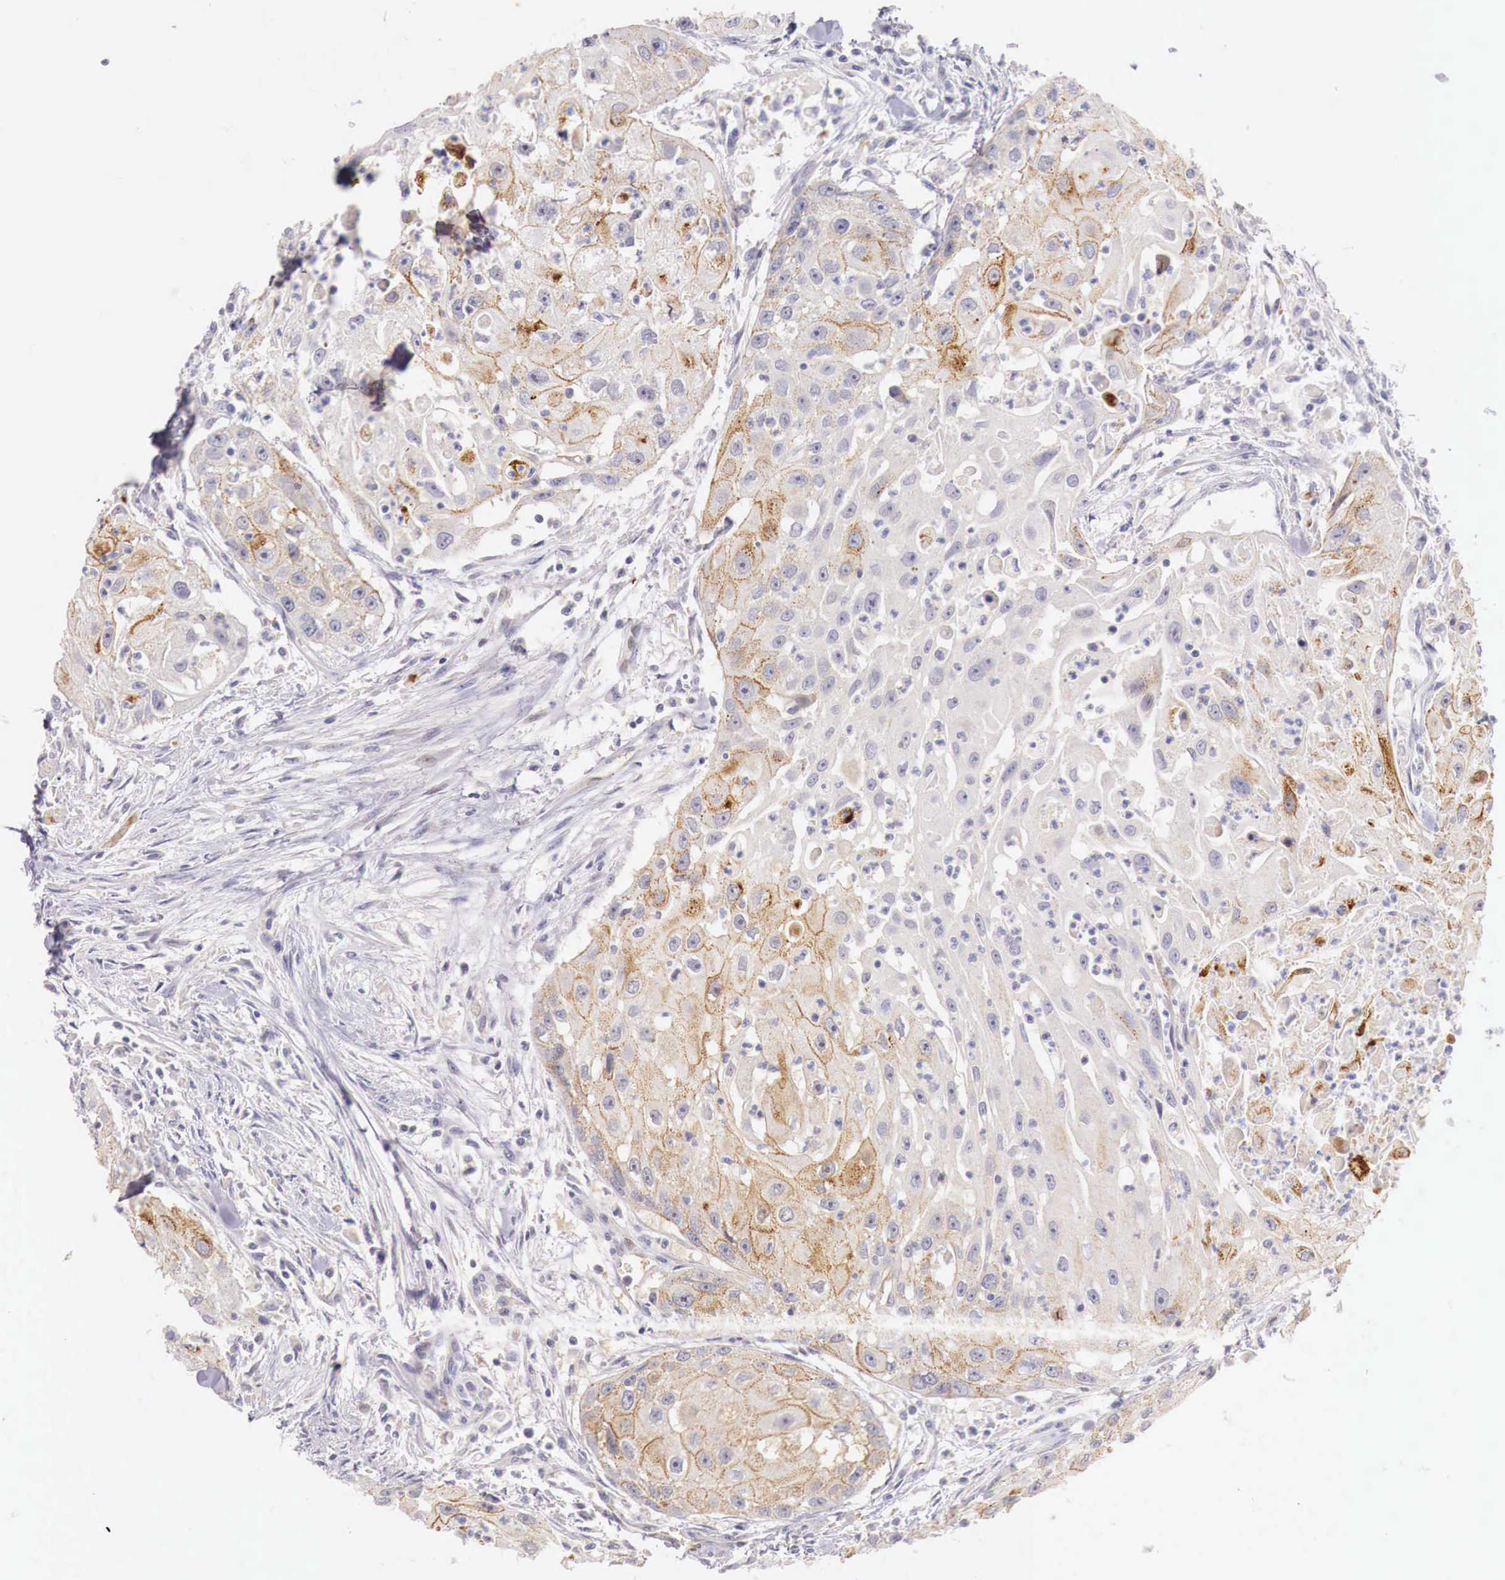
{"staining": {"intensity": "moderate", "quantity": "25%-75%", "location": "cytoplasmic/membranous"}, "tissue": "head and neck cancer", "cell_type": "Tumor cells", "image_type": "cancer", "snomed": [{"axis": "morphology", "description": "Squamous cell carcinoma, NOS"}, {"axis": "topography", "description": "Head-Neck"}], "caption": "Squamous cell carcinoma (head and neck) stained for a protein exhibits moderate cytoplasmic/membranous positivity in tumor cells.", "gene": "ITIH6", "patient": {"sex": "male", "age": 64}}